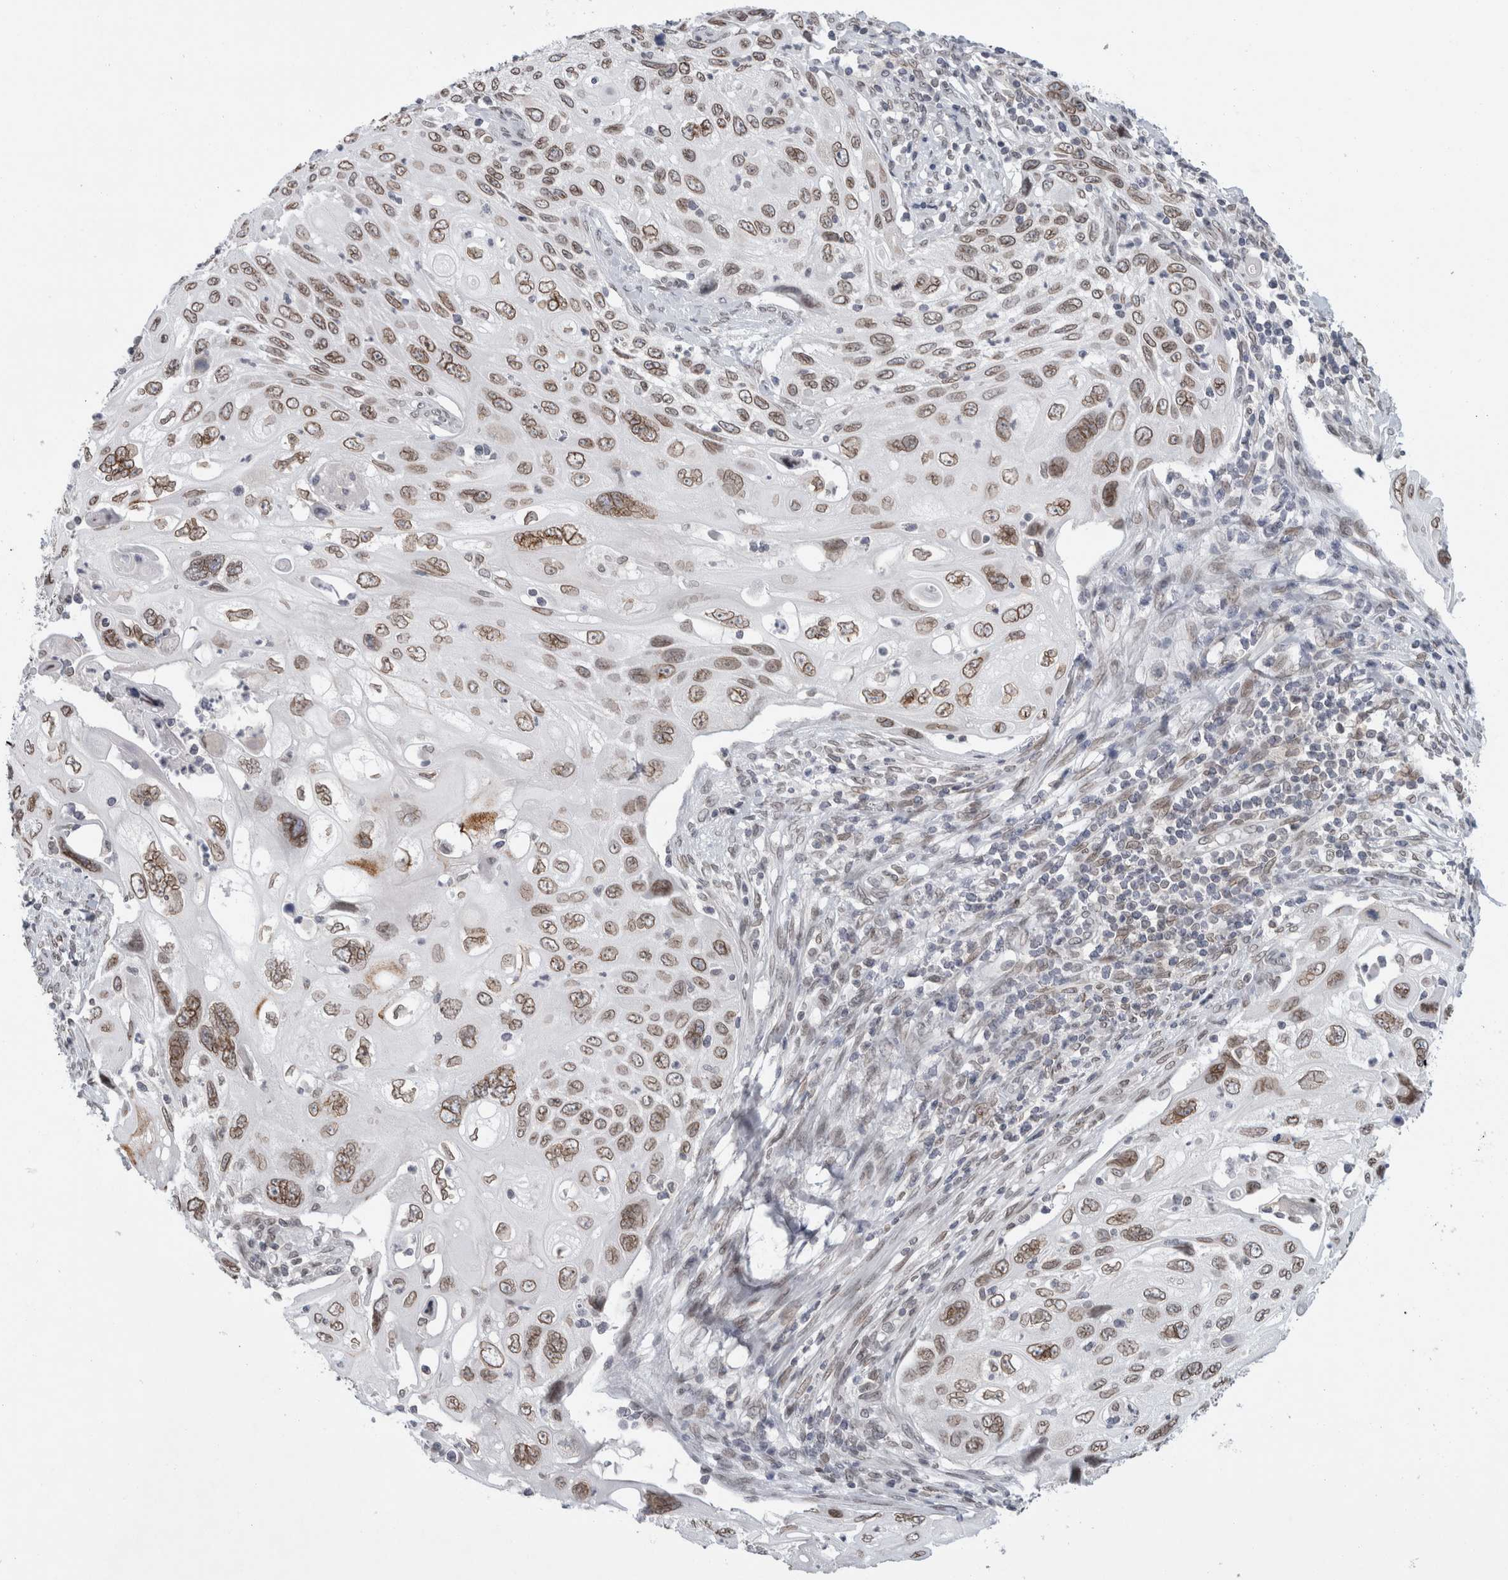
{"staining": {"intensity": "weak", "quantity": ">75%", "location": "cytoplasmic/membranous,nuclear"}, "tissue": "cervical cancer", "cell_type": "Tumor cells", "image_type": "cancer", "snomed": [{"axis": "morphology", "description": "Squamous cell carcinoma, NOS"}, {"axis": "topography", "description": "Cervix"}], "caption": "Cervical squamous cell carcinoma was stained to show a protein in brown. There is low levels of weak cytoplasmic/membranous and nuclear expression in about >75% of tumor cells.", "gene": "ZNF770", "patient": {"sex": "female", "age": 70}}